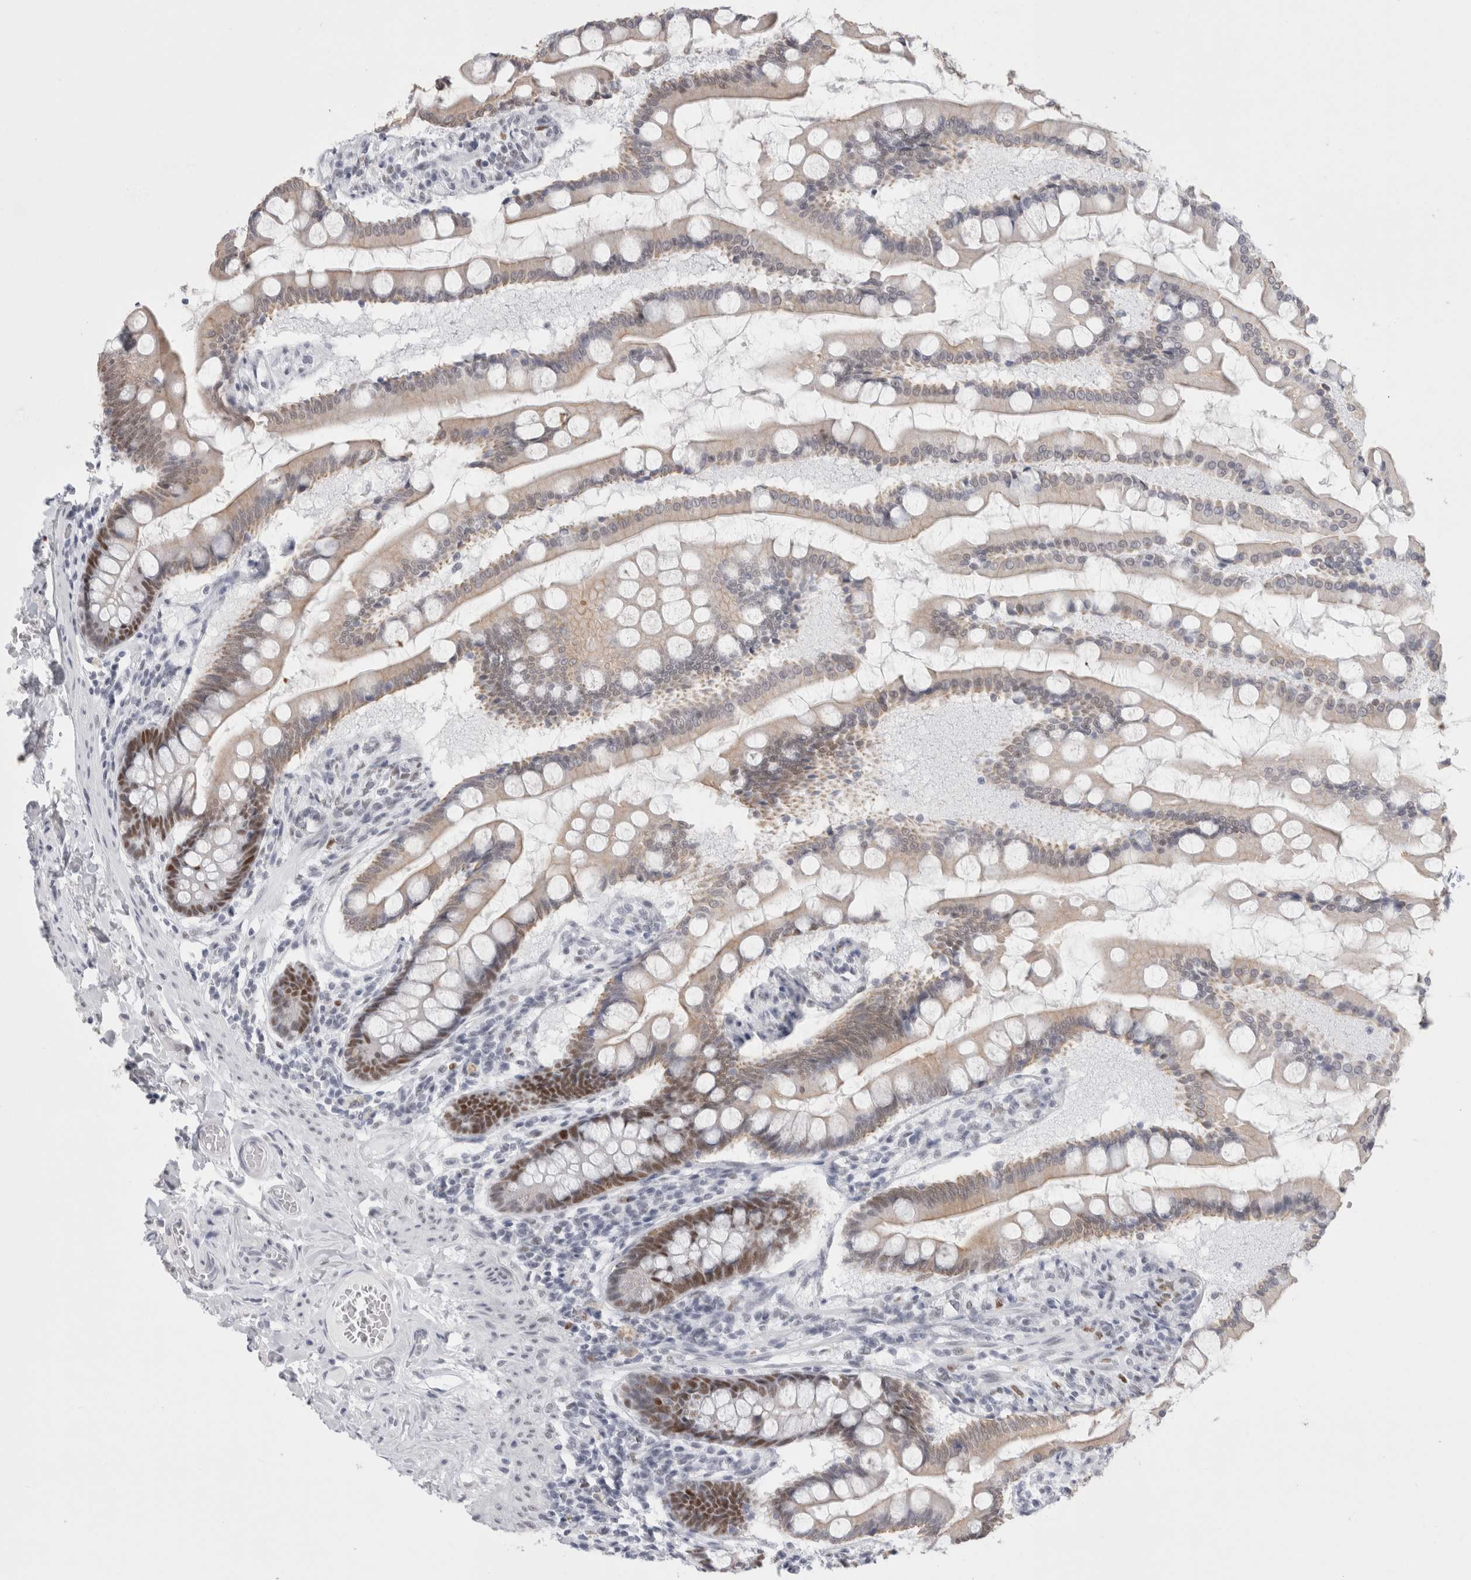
{"staining": {"intensity": "moderate", "quantity": "25%-75%", "location": "cytoplasmic/membranous,nuclear"}, "tissue": "small intestine", "cell_type": "Glandular cells", "image_type": "normal", "snomed": [{"axis": "morphology", "description": "Normal tissue, NOS"}, {"axis": "topography", "description": "Small intestine"}], "caption": "The image displays a brown stain indicating the presence of a protein in the cytoplasmic/membranous,nuclear of glandular cells in small intestine.", "gene": "SMARCC1", "patient": {"sex": "male", "age": 41}}